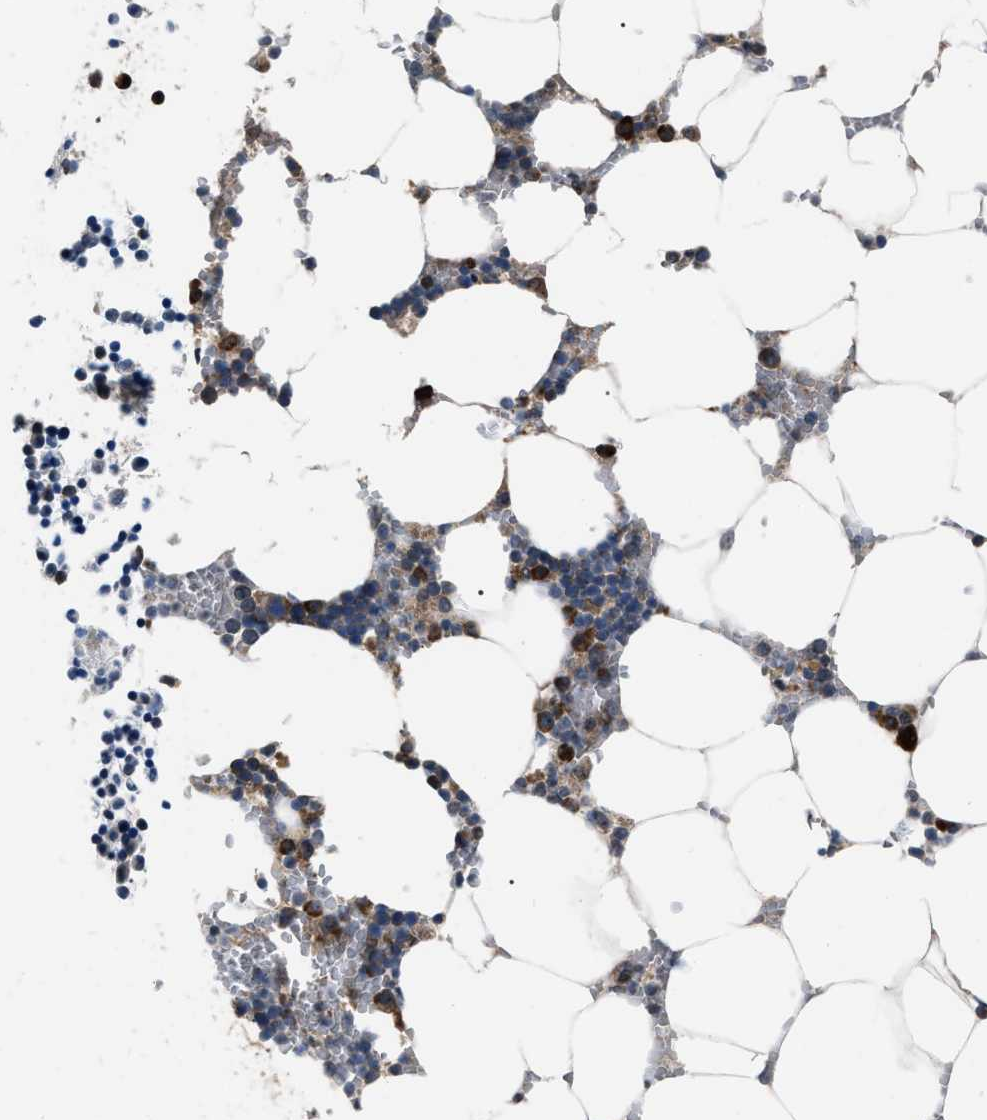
{"staining": {"intensity": "strong", "quantity": "<25%", "location": "cytoplasmic/membranous"}, "tissue": "bone marrow", "cell_type": "Hematopoietic cells", "image_type": "normal", "snomed": [{"axis": "morphology", "description": "Normal tissue, NOS"}, {"axis": "topography", "description": "Bone marrow"}], "caption": "Hematopoietic cells display strong cytoplasmic/membranous staining in approximately <25% of cells in unremarkable bone marrow.", "gene": "AGO2", "patient": {"sex": "male", "age": 70}}